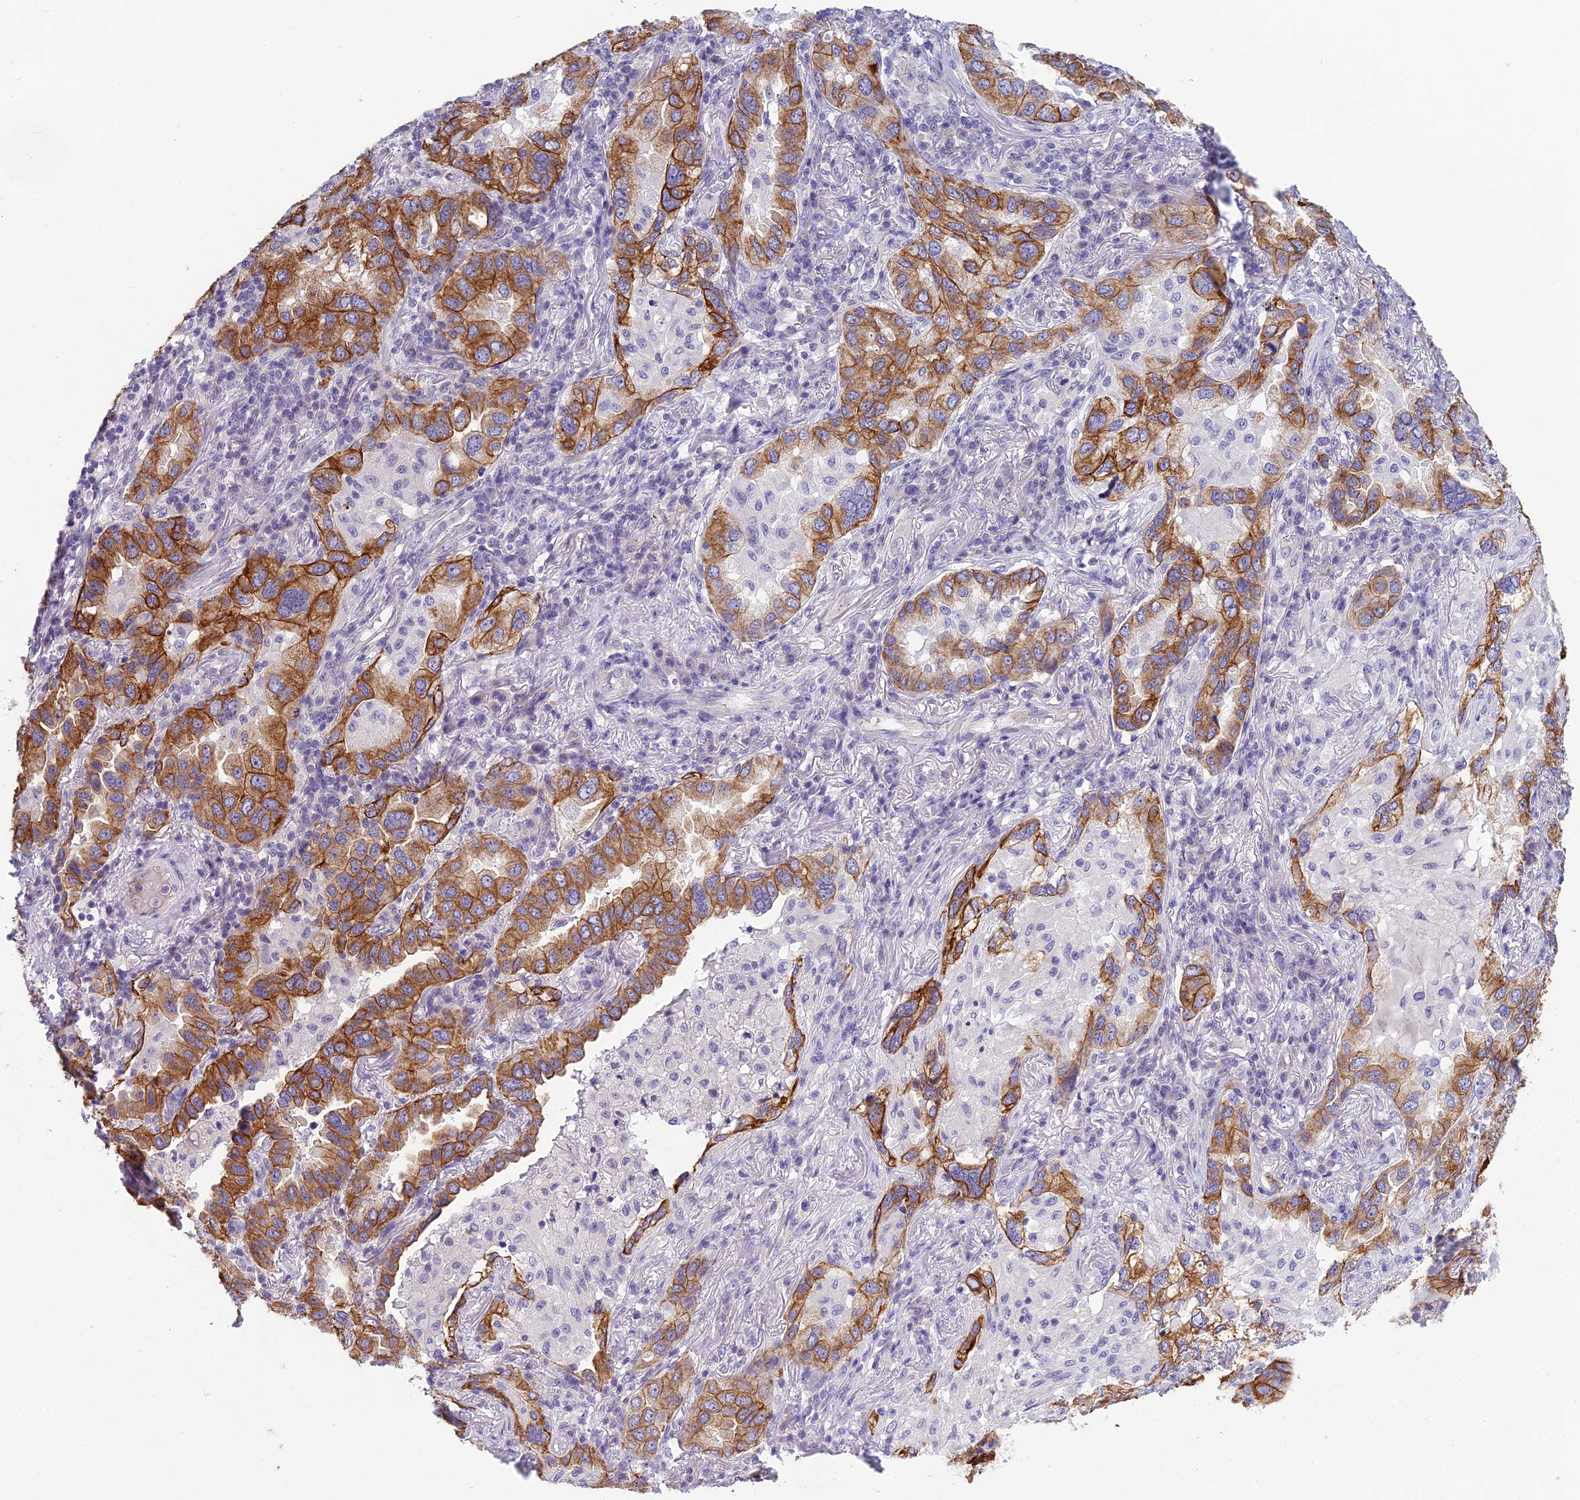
{"staining": {"intensity": "strong", "quantity": ">75%", "location": "cytoplasmic/membranous"}, "tissue": "lung cancer", "cell_type": "Tumor cells", "image_type": "cancer", "snomed": [{"axis": "morphology", "description": "Adenocarcinoma, NOS"}, {"axis": "topography", "description": "Lung"}], "caption": "High-power microscopy captured an immunohistochemistry image of lung cancer (adenocarcinoma), revealing strong cytoplasmic/membranous positivity in approximately >75% of tumor cells. The staining is performed using DAB brown chromogen to label protein expression. The nuclei are counter-stained blue using hematoxylin.", "gene": "RBM41", "patient": {"sex": "female", "age": 69}}